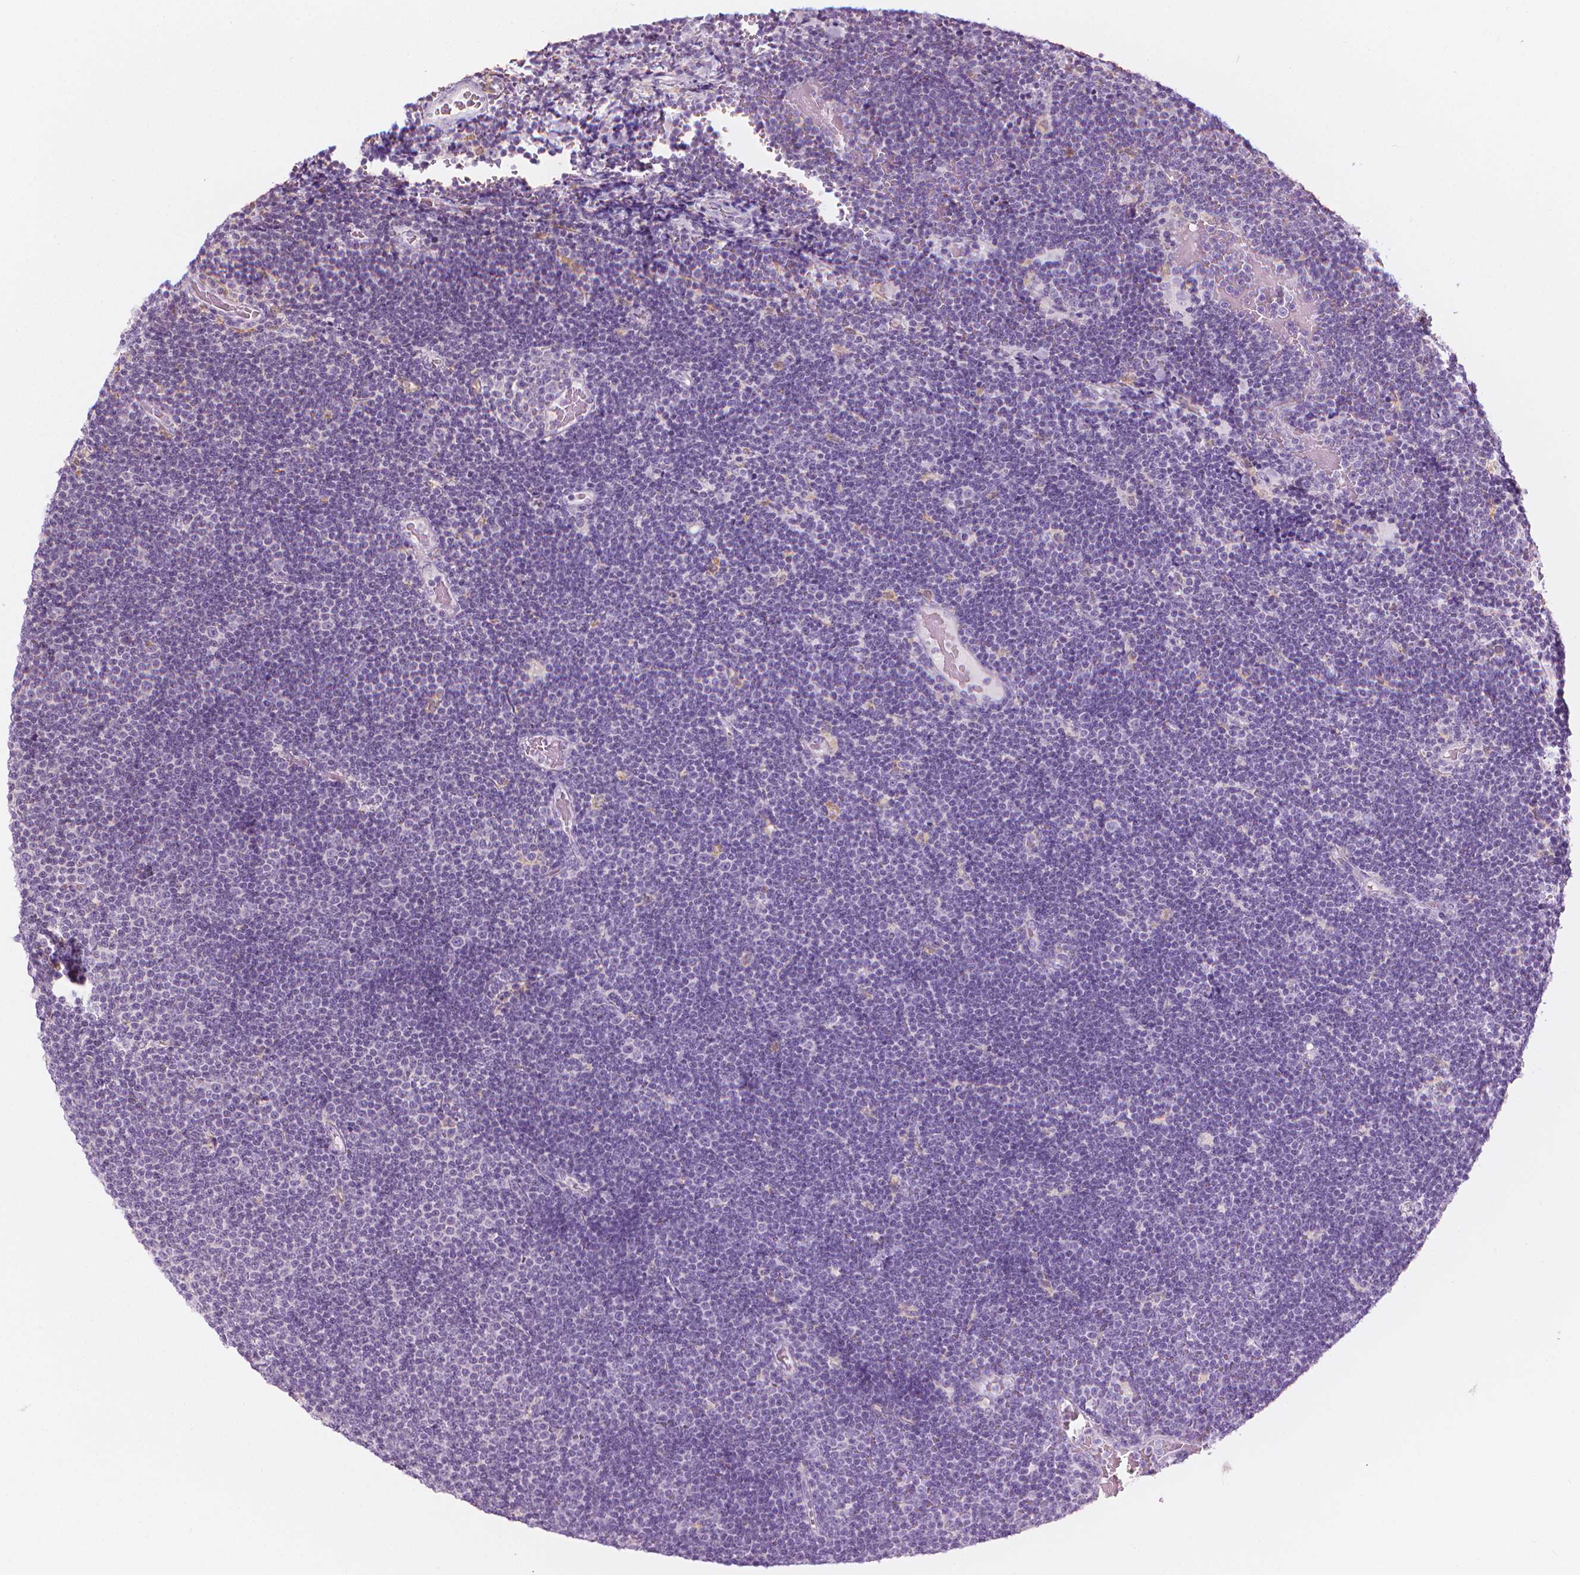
{"staining": {"intensity": "negative", "quantity": "none", "location": "none"}, "tissue": "lymphoma", "cell_type": "Tumor cells", "image_type": "cancer", "snomed": [{"axis": "morphology", "description": "Malignant lymphoma, non-Hodgkin's type, Low grade"}, {"axis": "topography", "description": "Brain"}], "caption": "Low-grade malignant lymphoma, non-Hodgkin's type was stained to show a protein in brown. There is no significant staining in tumor cells.", "gene": "SHMT1", "patient": {"sex": "female", "age": 66}}